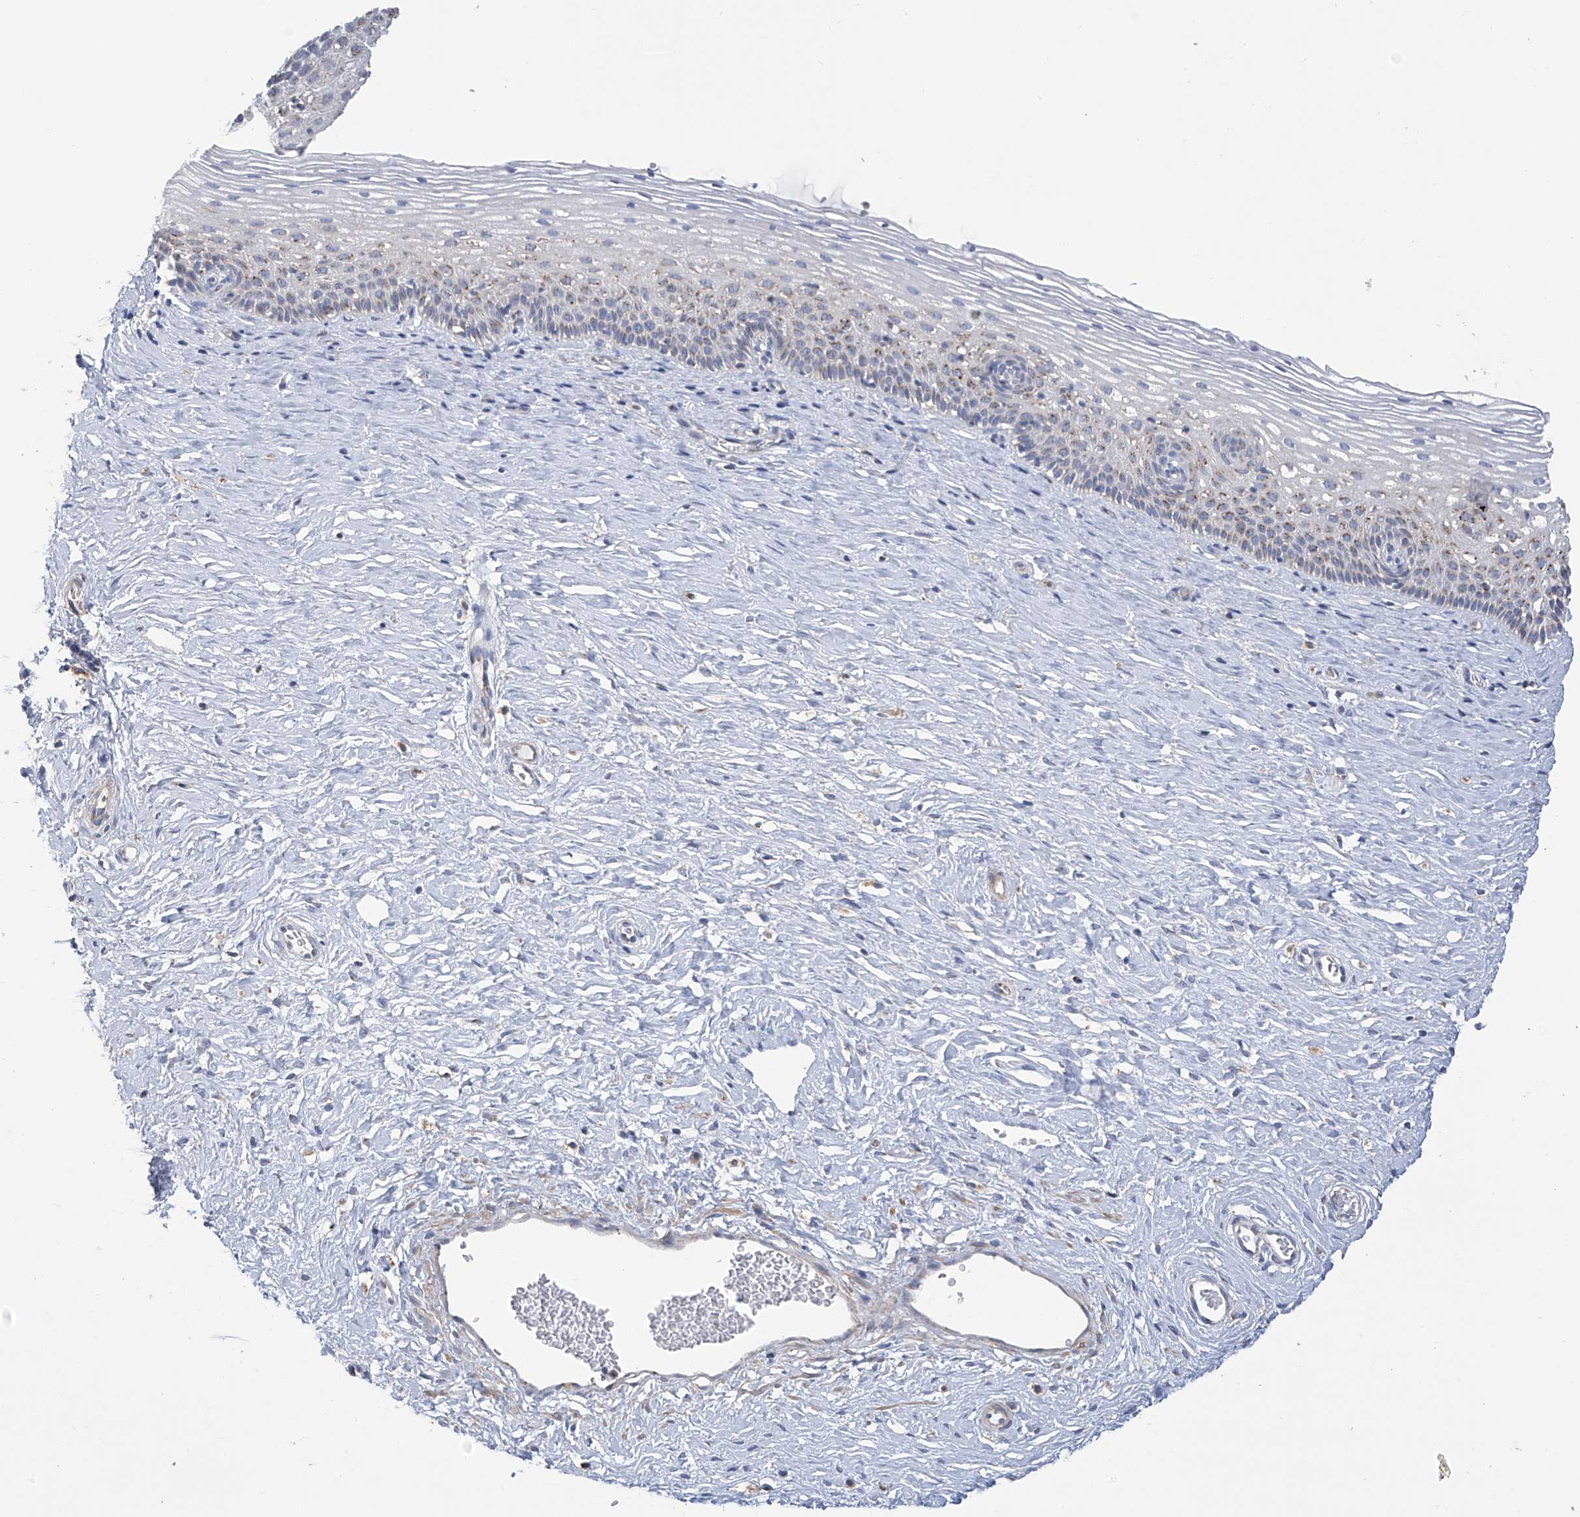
{"staining": {"intensity": "moderate", "quantity": "25%-75%", "location": "cytoplasmic/membranous"}, "tissue": "cervix", "cell_type": "Glandular cells", "image_type": "normal", "snomed": [{"axis": "morphology", "description": "Normal tissue, NOS"}, {"axis": "topography", "description": "Cervix"}], "caption": "Brown immunohistochemical staining in benign human cervix exhibits moderate cytoplasmic/membranous expression in about 25%-75% of glandular cells.", "gene": "ITM2B", "patient": {"sex": "female", "age": 33}}